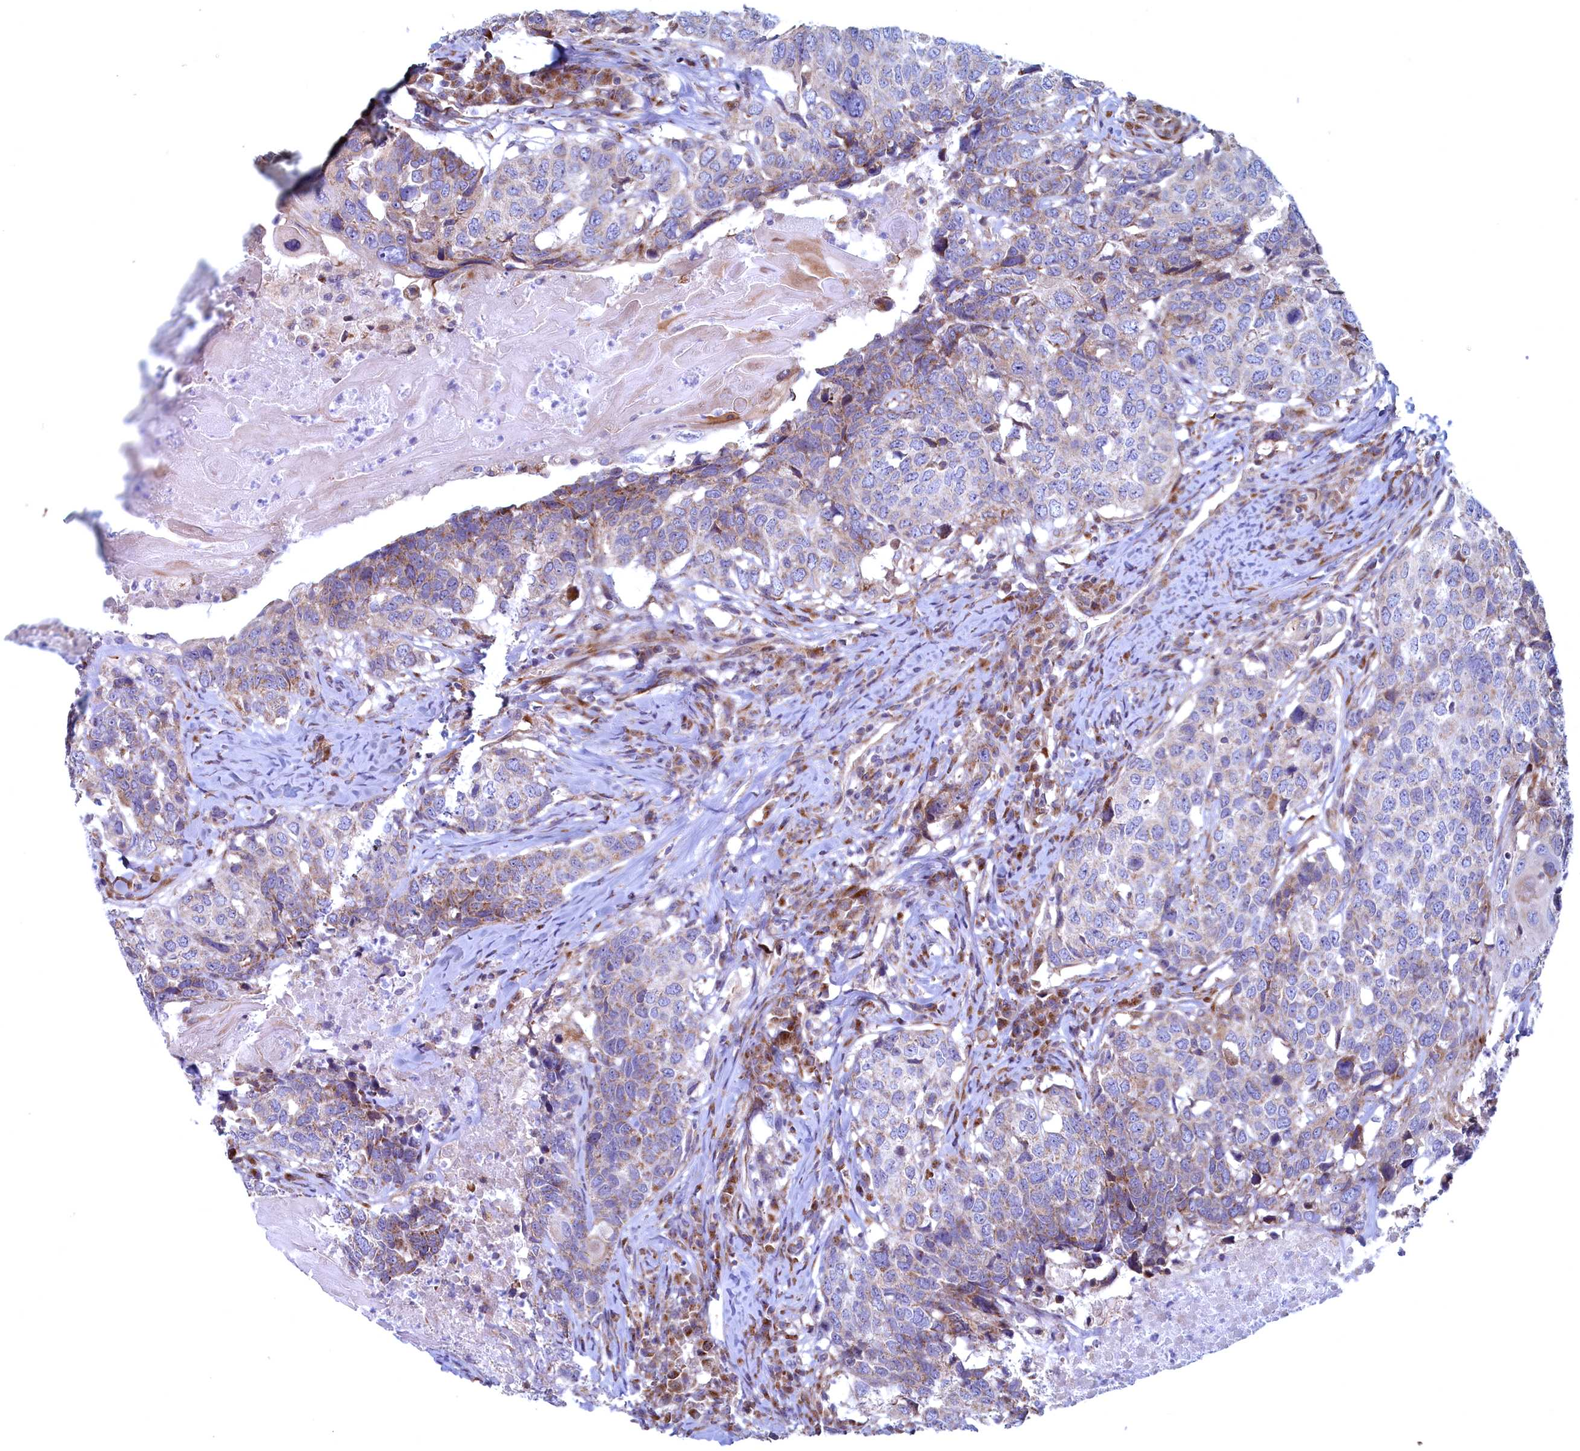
{"staining": {"intensity": "weak", "quantity": "<25%", "location": "cytoplasmic/membranous"}, "tissue": "head and neck cancer", "cell_type": "Tumor cells", "image_type": "cancer", "snomed": [{"axis": "morphology", "description": "Squamous cell carcinoma, NOS"}, {"axis": "topography", "description": "Head-Neck"}], "caption": "Human head and neck cancer (squamous cell carcinoma) stained for a protein using IHC shows no expression in tumor cells.", "gene": "MTFMT", "patient": {"sex": "male", "age": 66}}